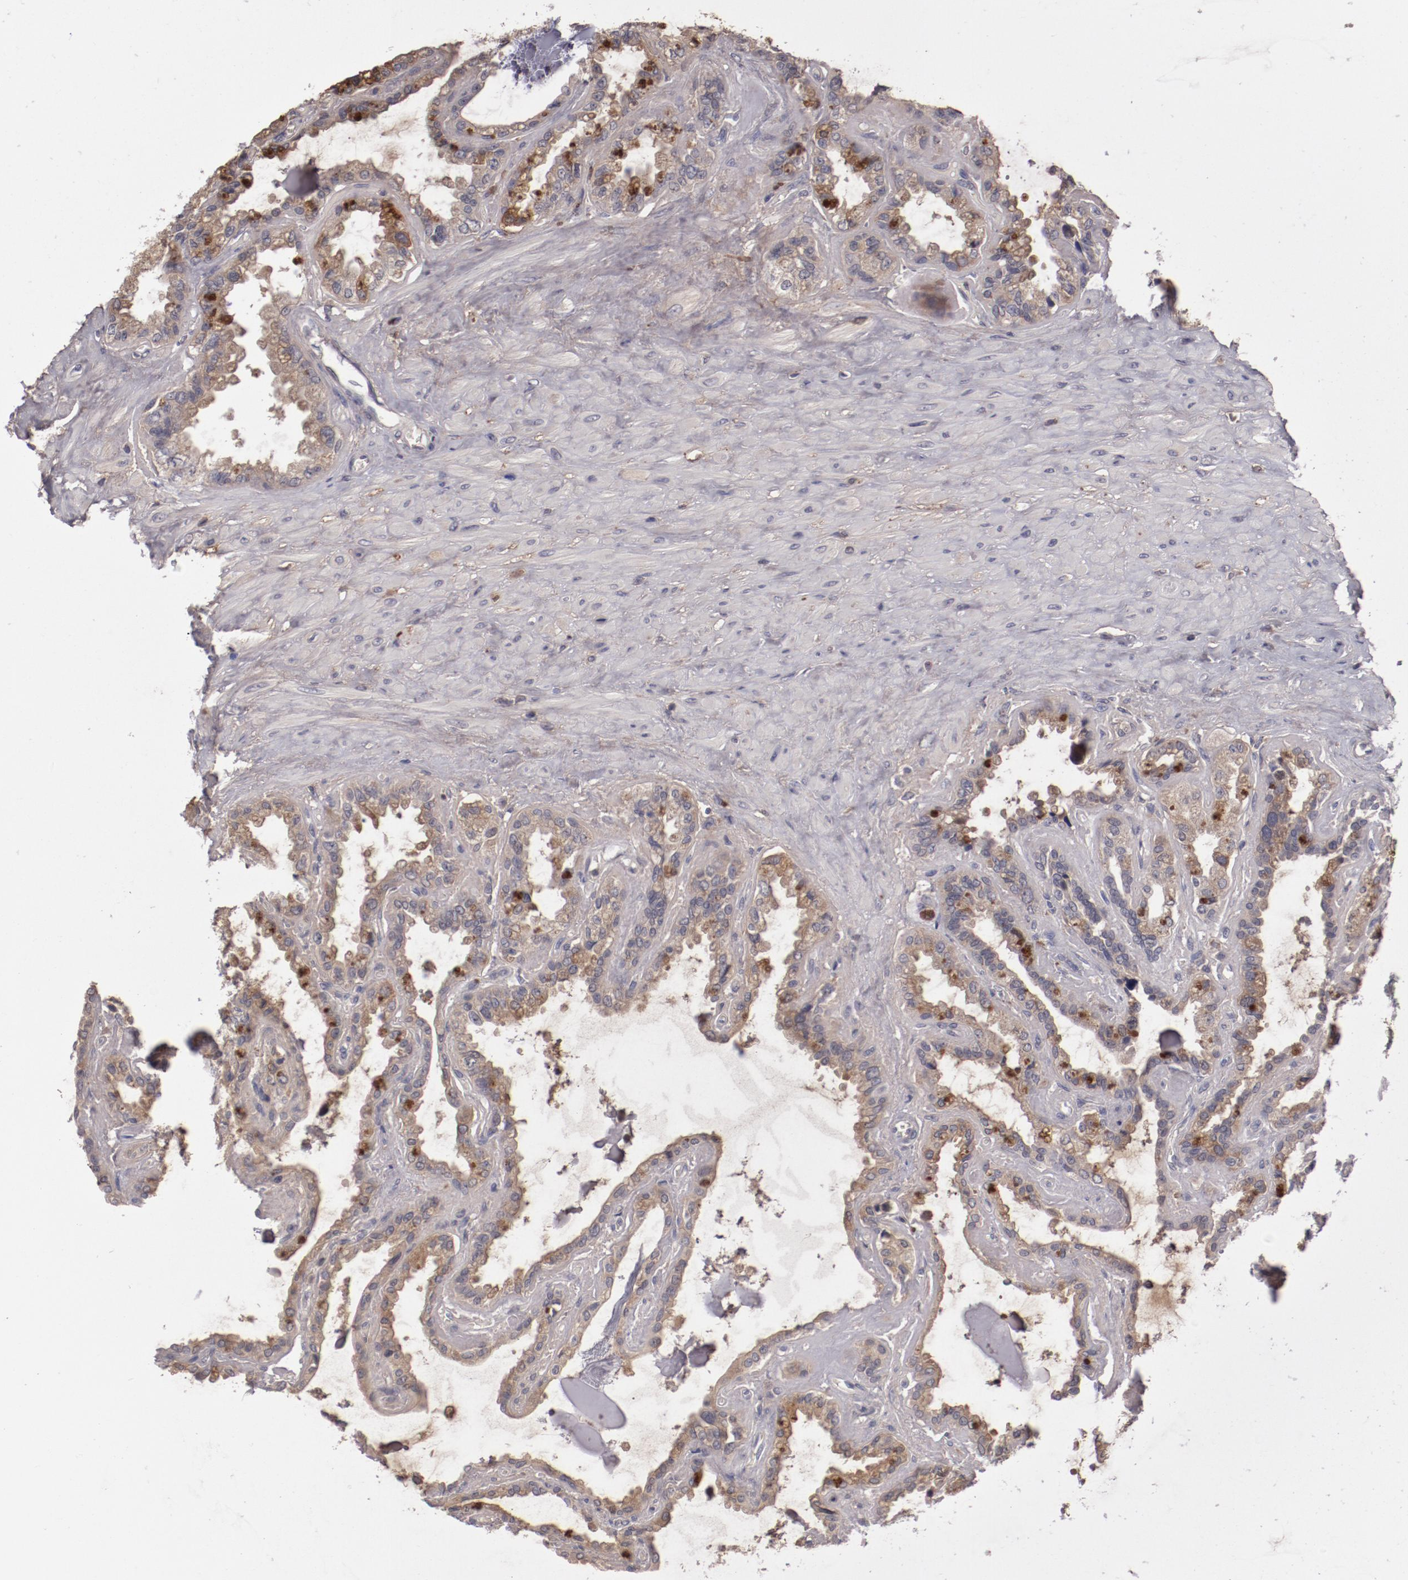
{"staining": {"intensity": "weak", "quantity": "25%-75%", "location": "cytoplasmic/membranous"}, "tissue": "seminal vesicle", "cell_type": "Glandular cells", "image_type": "normal", "snomed": [{"axis": "morphology", "description": "Normal tissue, NOS"}, {"axis": "morphology", "description": "Inflammation, NOS"}, {"axis": "topography", "description": "Urinary bladder"}, {"axis": "topography", "description": "Prostate"}, {"axis": "topography", "description": "Seminal veicle"}], "caption": "Weak cytoplasmic/membranous staining for a protein is seen in about 25%-75% of glandular cells of benign seminal vesicle using immunohistochemistry.", "gene": "CP", "patient": {"sex": "male", "age": 82}}